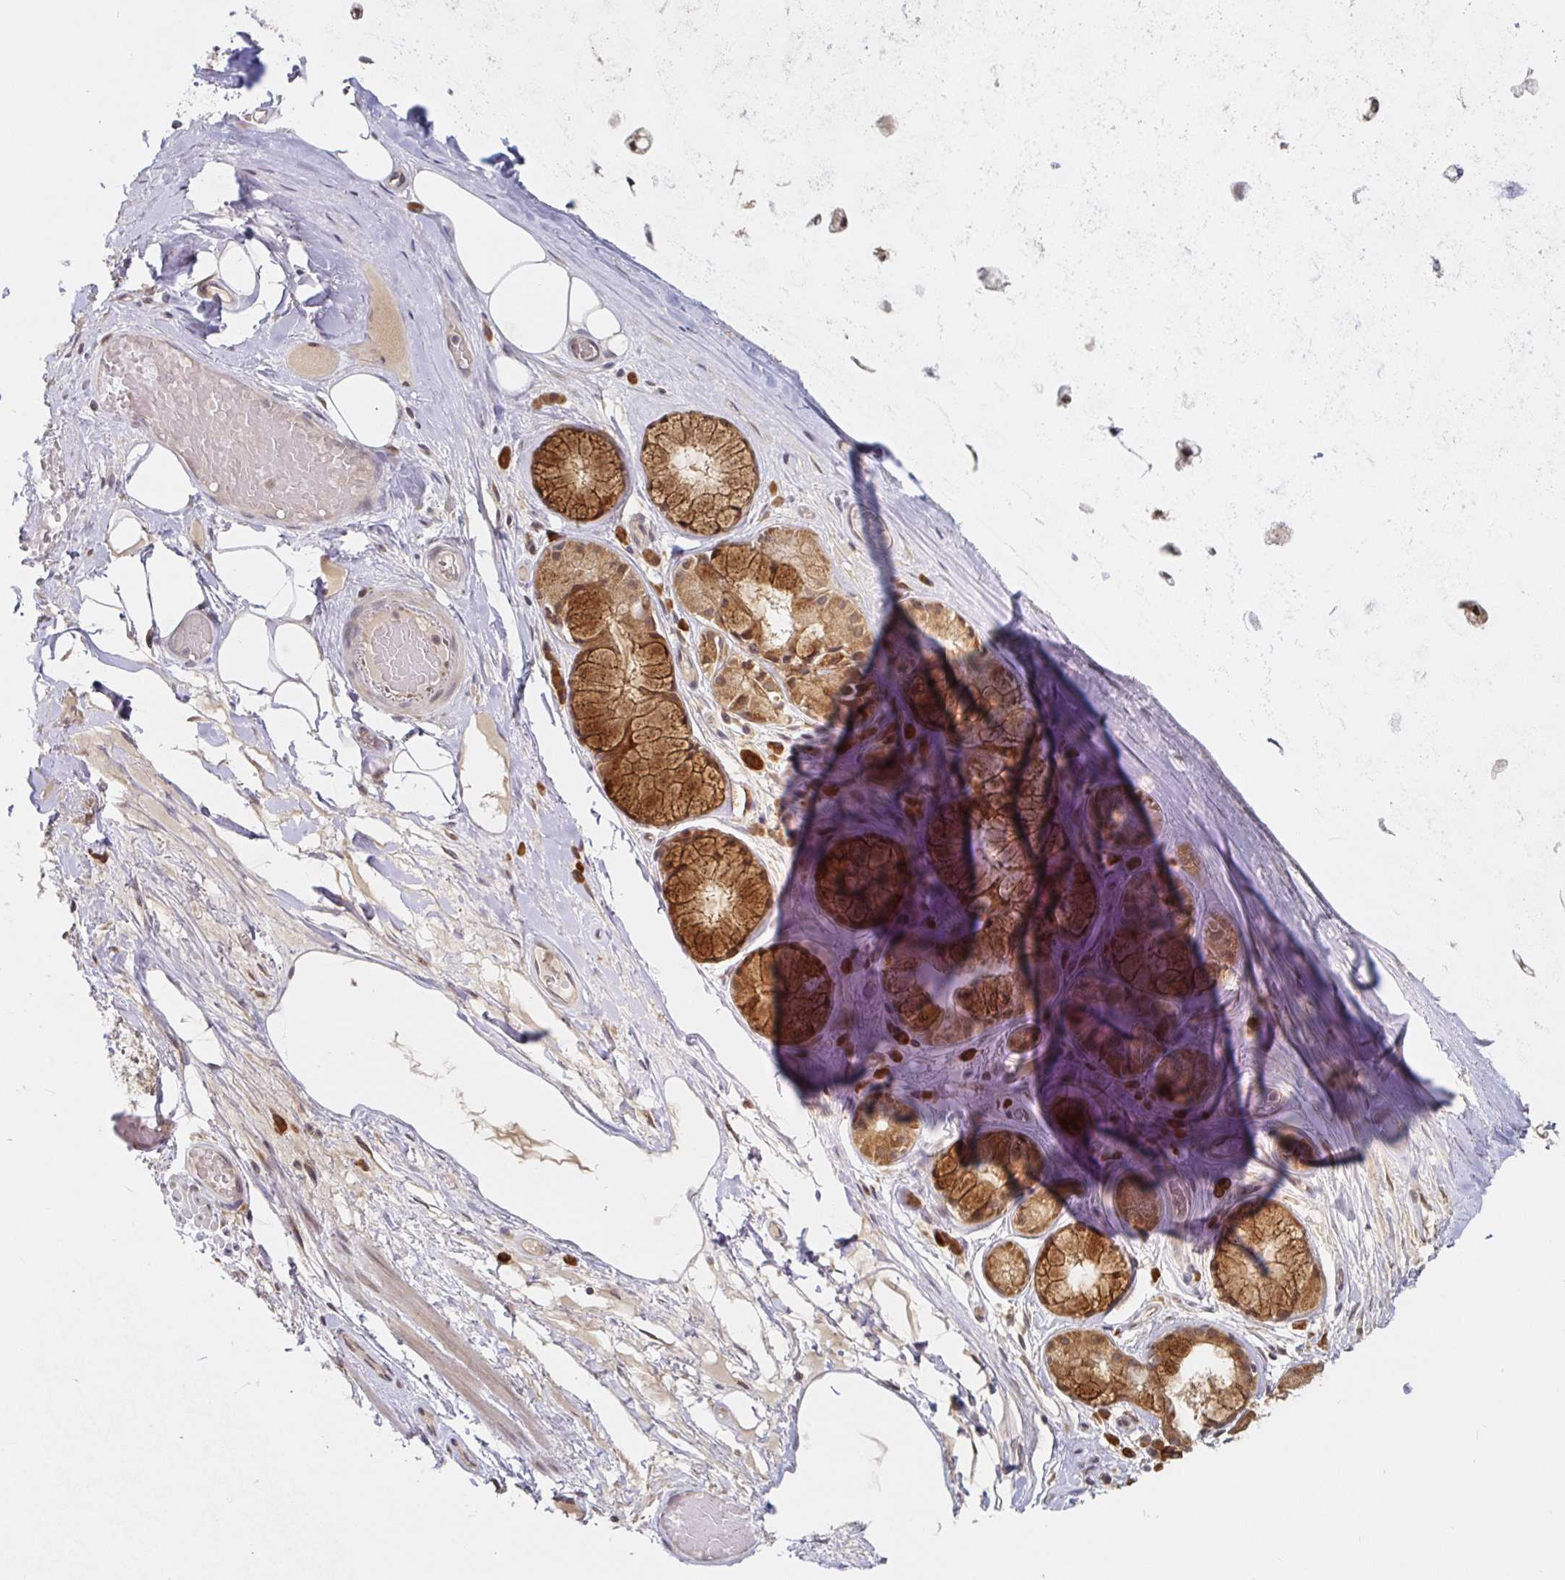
{"staining": {"intensity": "negative", "quantity": "none", "location": "none"}, "tissue": "adipose tissue", "cell_type": "Adipocytes", "image_type": "normal", "snomed": [{"axis": "morphology", "description": "Normal tissue, NOS"}, {"axis": "topography", "description": "Cartilage tissue"}, {"axis": "topography", "description": "Bronchus"}], "caption": "Adipocytes are negative for protein expression in benign human adipose tissue. Nuclei are stained in blue.", "gene": "ALG1L2", "patient": {"sex": "male", "age": 64}}